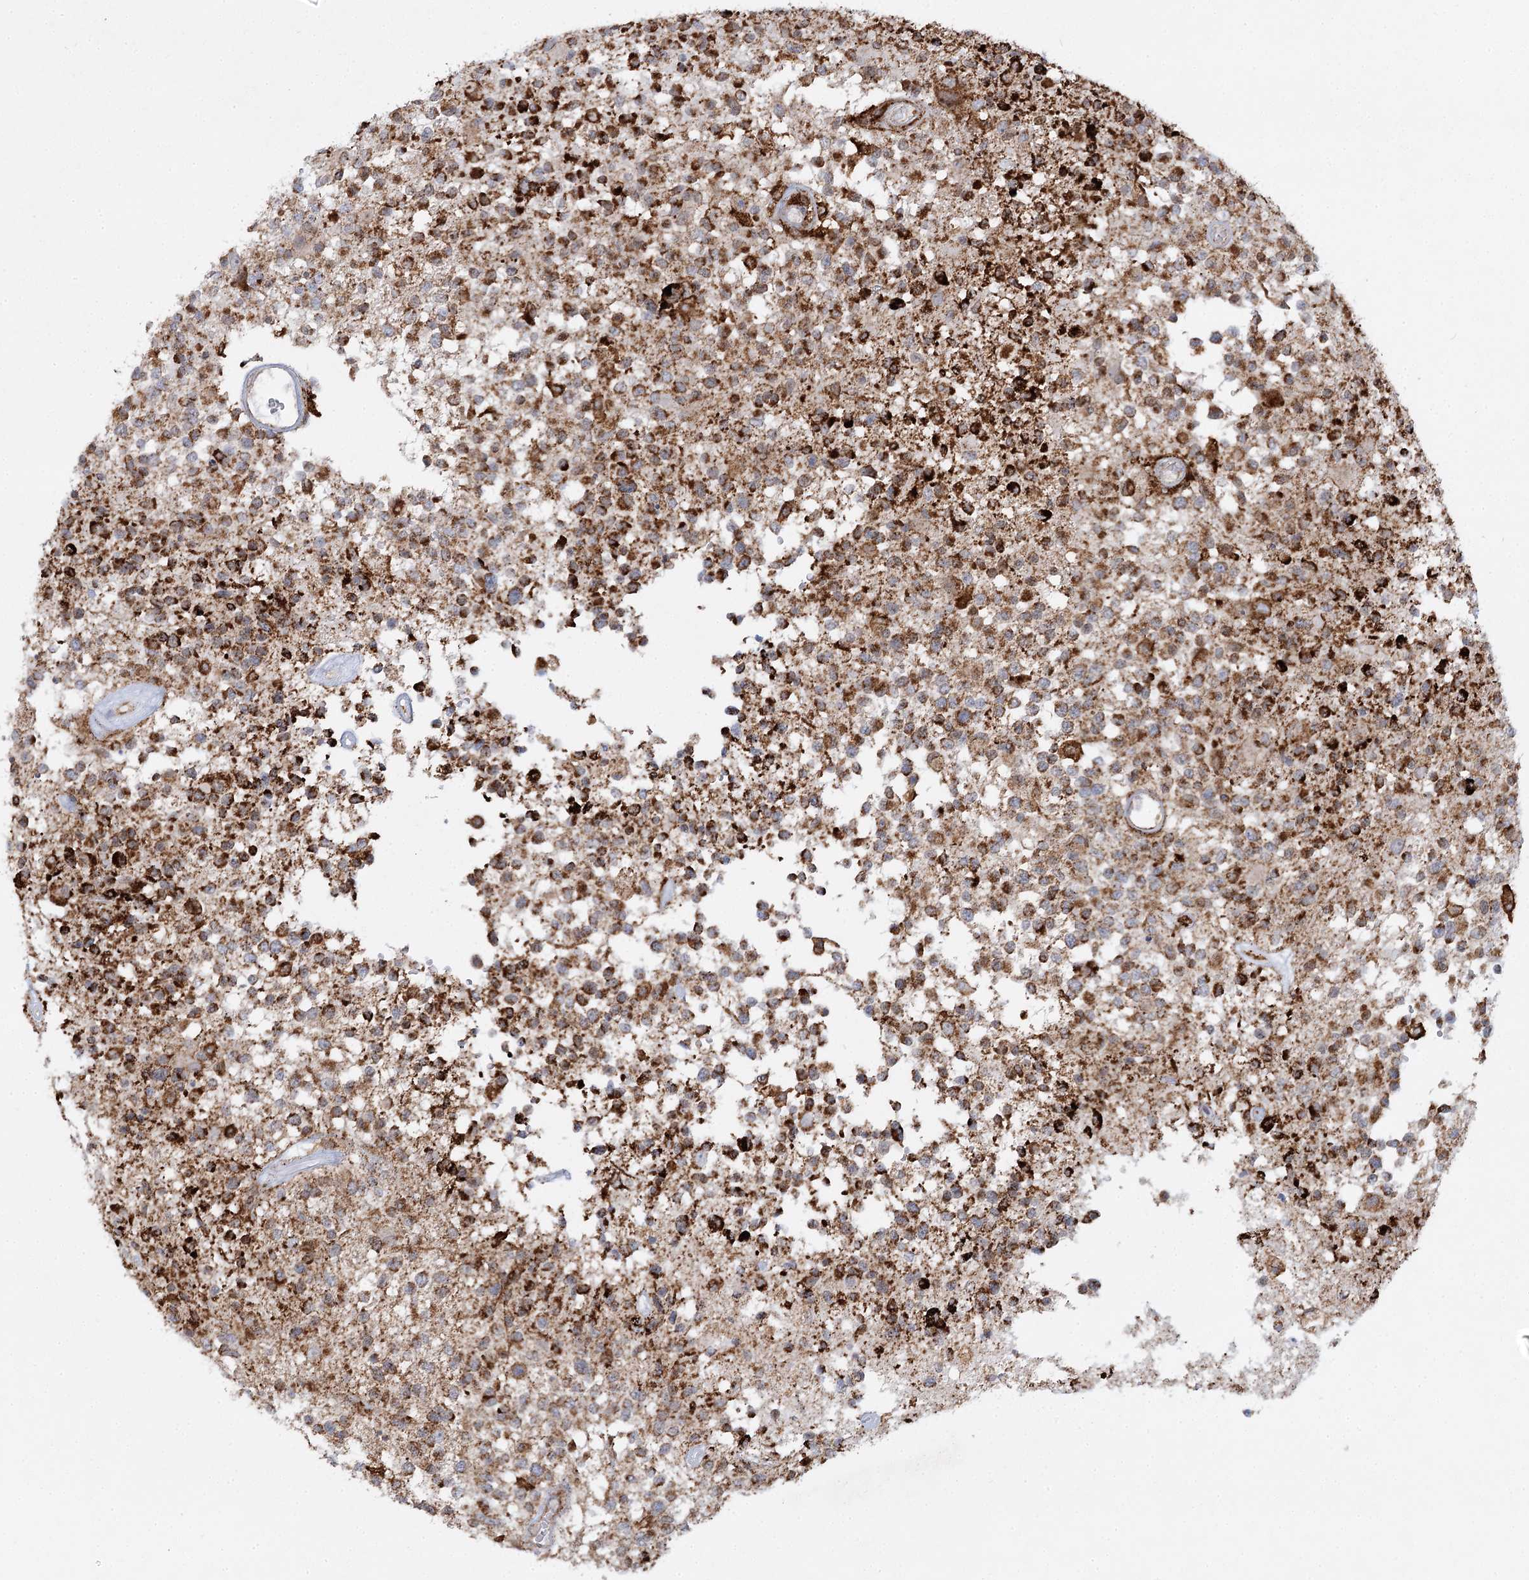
{"staining": {"intensity": "strong", "quantity": ">75%", "location": "cytoplasmic/membranous"}, "tissue": "glioma", "cell_type": "Tumor cells", "image_type": "cancer", "snomed": [{"axis": "morphology", "description": "Glioma, malignant, High grade"}, {"axis": "morphology", "description": "Glioblastoma, NOS"}, {"axis": "topography", "description": "Brain"}], "caption": "This is an image of immunohistochemistry (IHC) staining of malignant glioma (high-grade), which shows strong staining in the cytoplasmic/membranous of tumor cells.", "gene": "TAS1R1", "patient": {"sex": "male", "age": 60}}